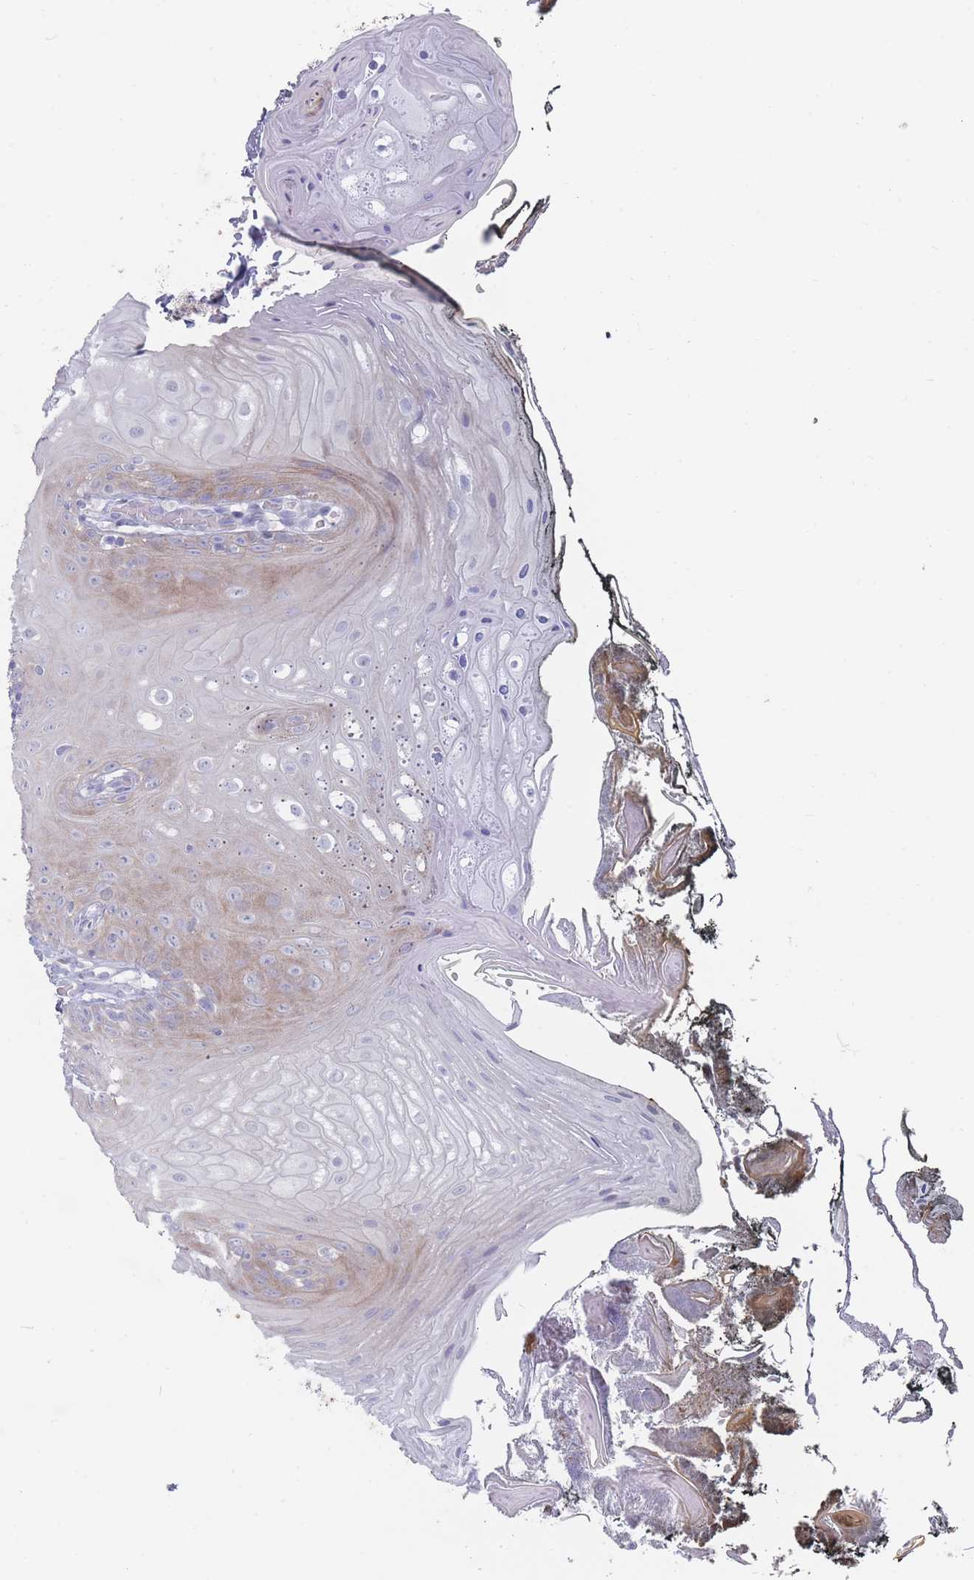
{"staining": {"intensity": "moderate", "quantity": "25%-75%", "location": "cytoplasmic/membranous"}, "tissue": "oral mucosa", "cell_type": "Squamous epithelial cells", "image_type": "normal", "snomed": [{"axis": "morphology", "description": "Normal tissue, NOS"}, {"axis": "morphology", "description": "Squamous cell carcinoma, NOS"}, {"axis": "topography", "description": "Oral tissue"}, {"axis": "topography", "description": "Head-Neck"}], "caption": "Immunohistochemistry (IHC) staining of unremarkable oral mucosa, which exhibits medium levels of moderate cytoplasmic/membranous staining in approximately 25%-75% of squamous epithelial cells indicating moderate cytoplasmic/membranous protein staining. The staining was performed using DAB (brown) for protein detection and nuclei were counterstained in hematoxylin (blue).", "gene": "PIGU", "patient": {"sex": "female", "age": 81}}